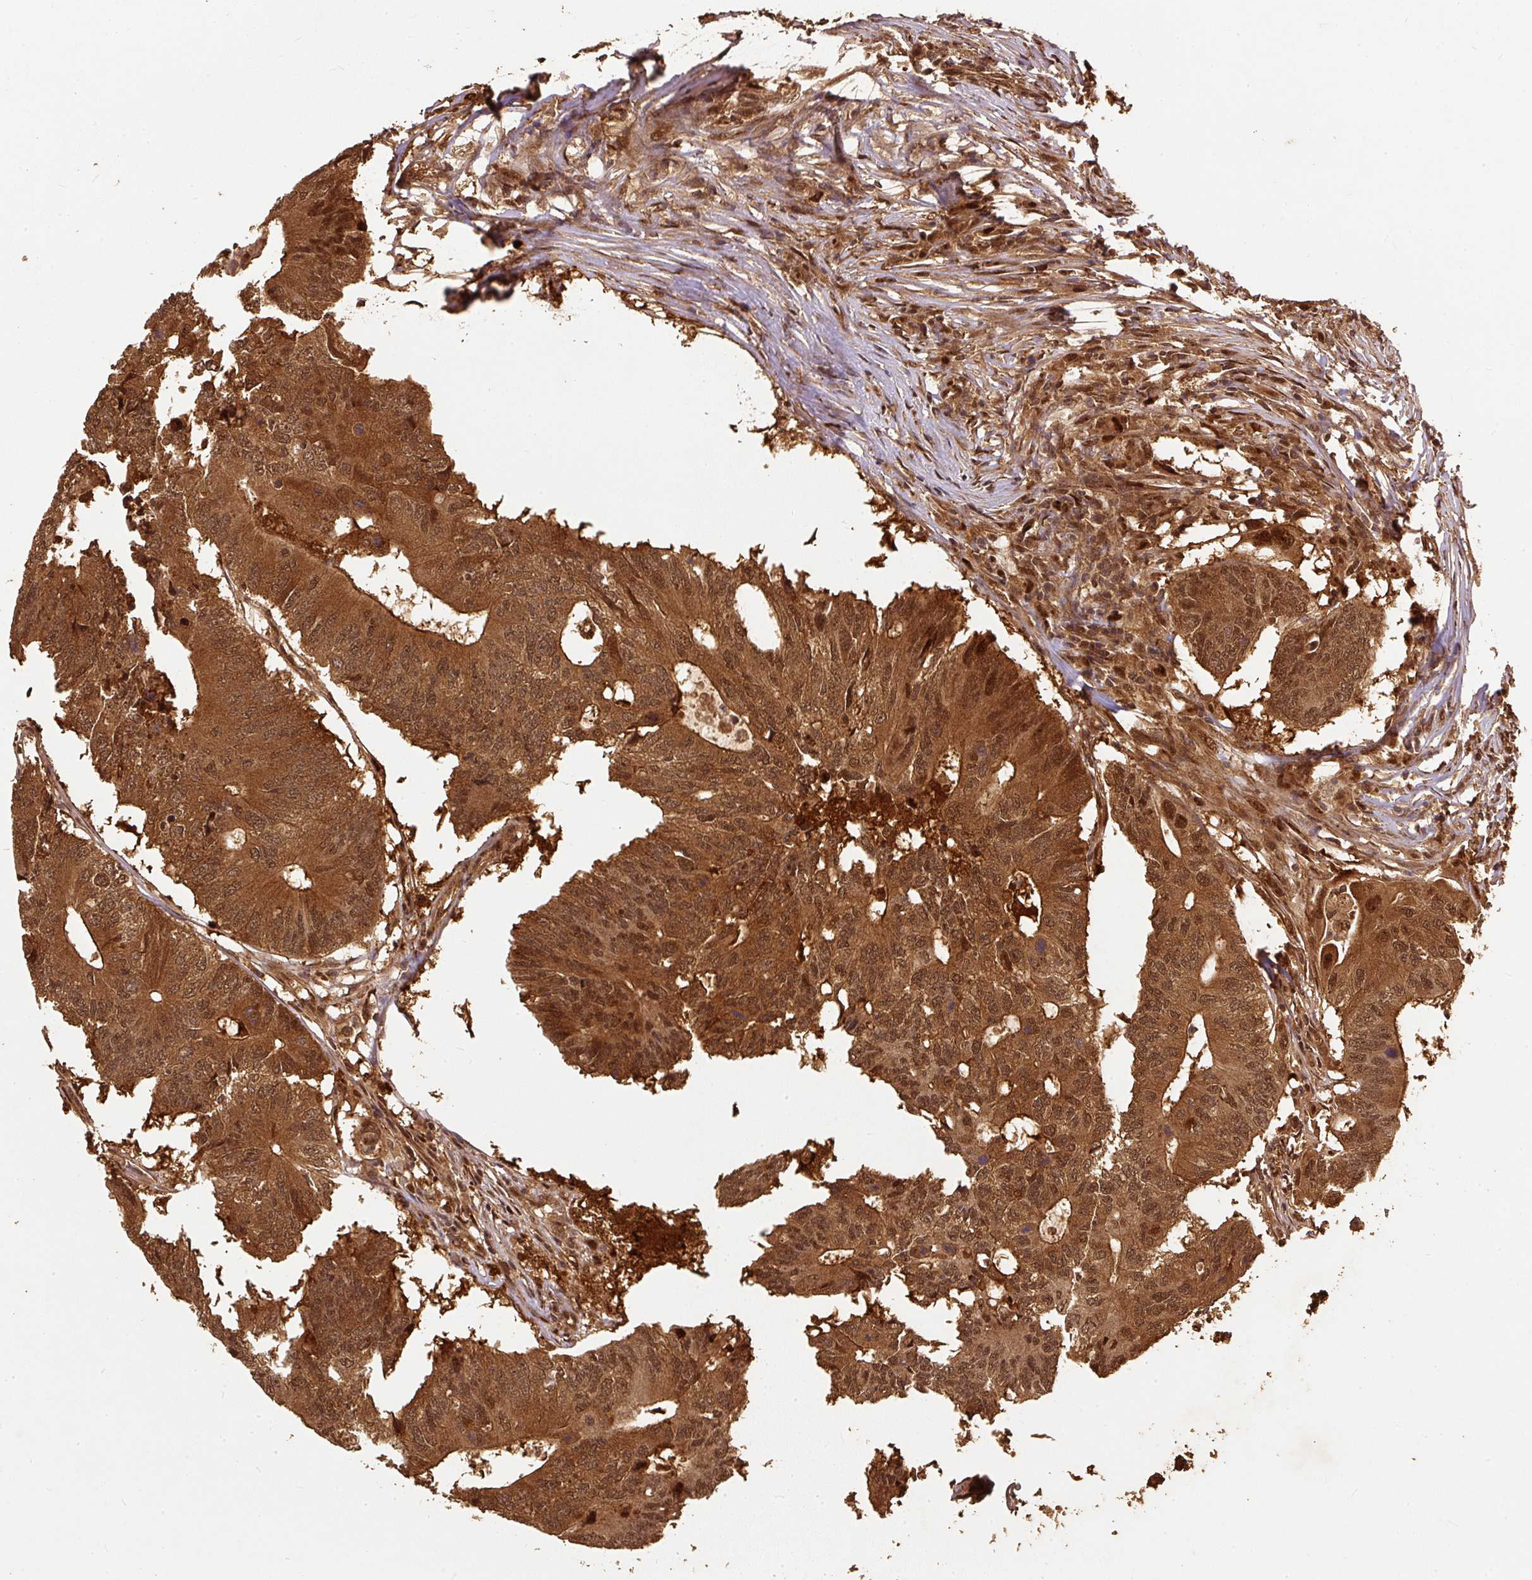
{"staining": {"intensity": "strong", "quantity": ">75%", "location": "cytoplasmic/membranous,nuclear"}, "tissue": "colorectal cancer", "cell_type": "Tumor cells", "image_type": "cancer", "snomed": [{"axis": "morphology", "description": "Adenocarcinoma, NOS"}, {"axis": "topography", "description": "Colon"}], "caption": "There is high levels of strong cytoplasmic/membranous and nuclear expression in tumor cells of colorectal adenocarcinoma, as demonstrated by immunohistochemical staining (brown color).", "gene": "PSMD1", "patient": {"sex": "male", "age": 71}}